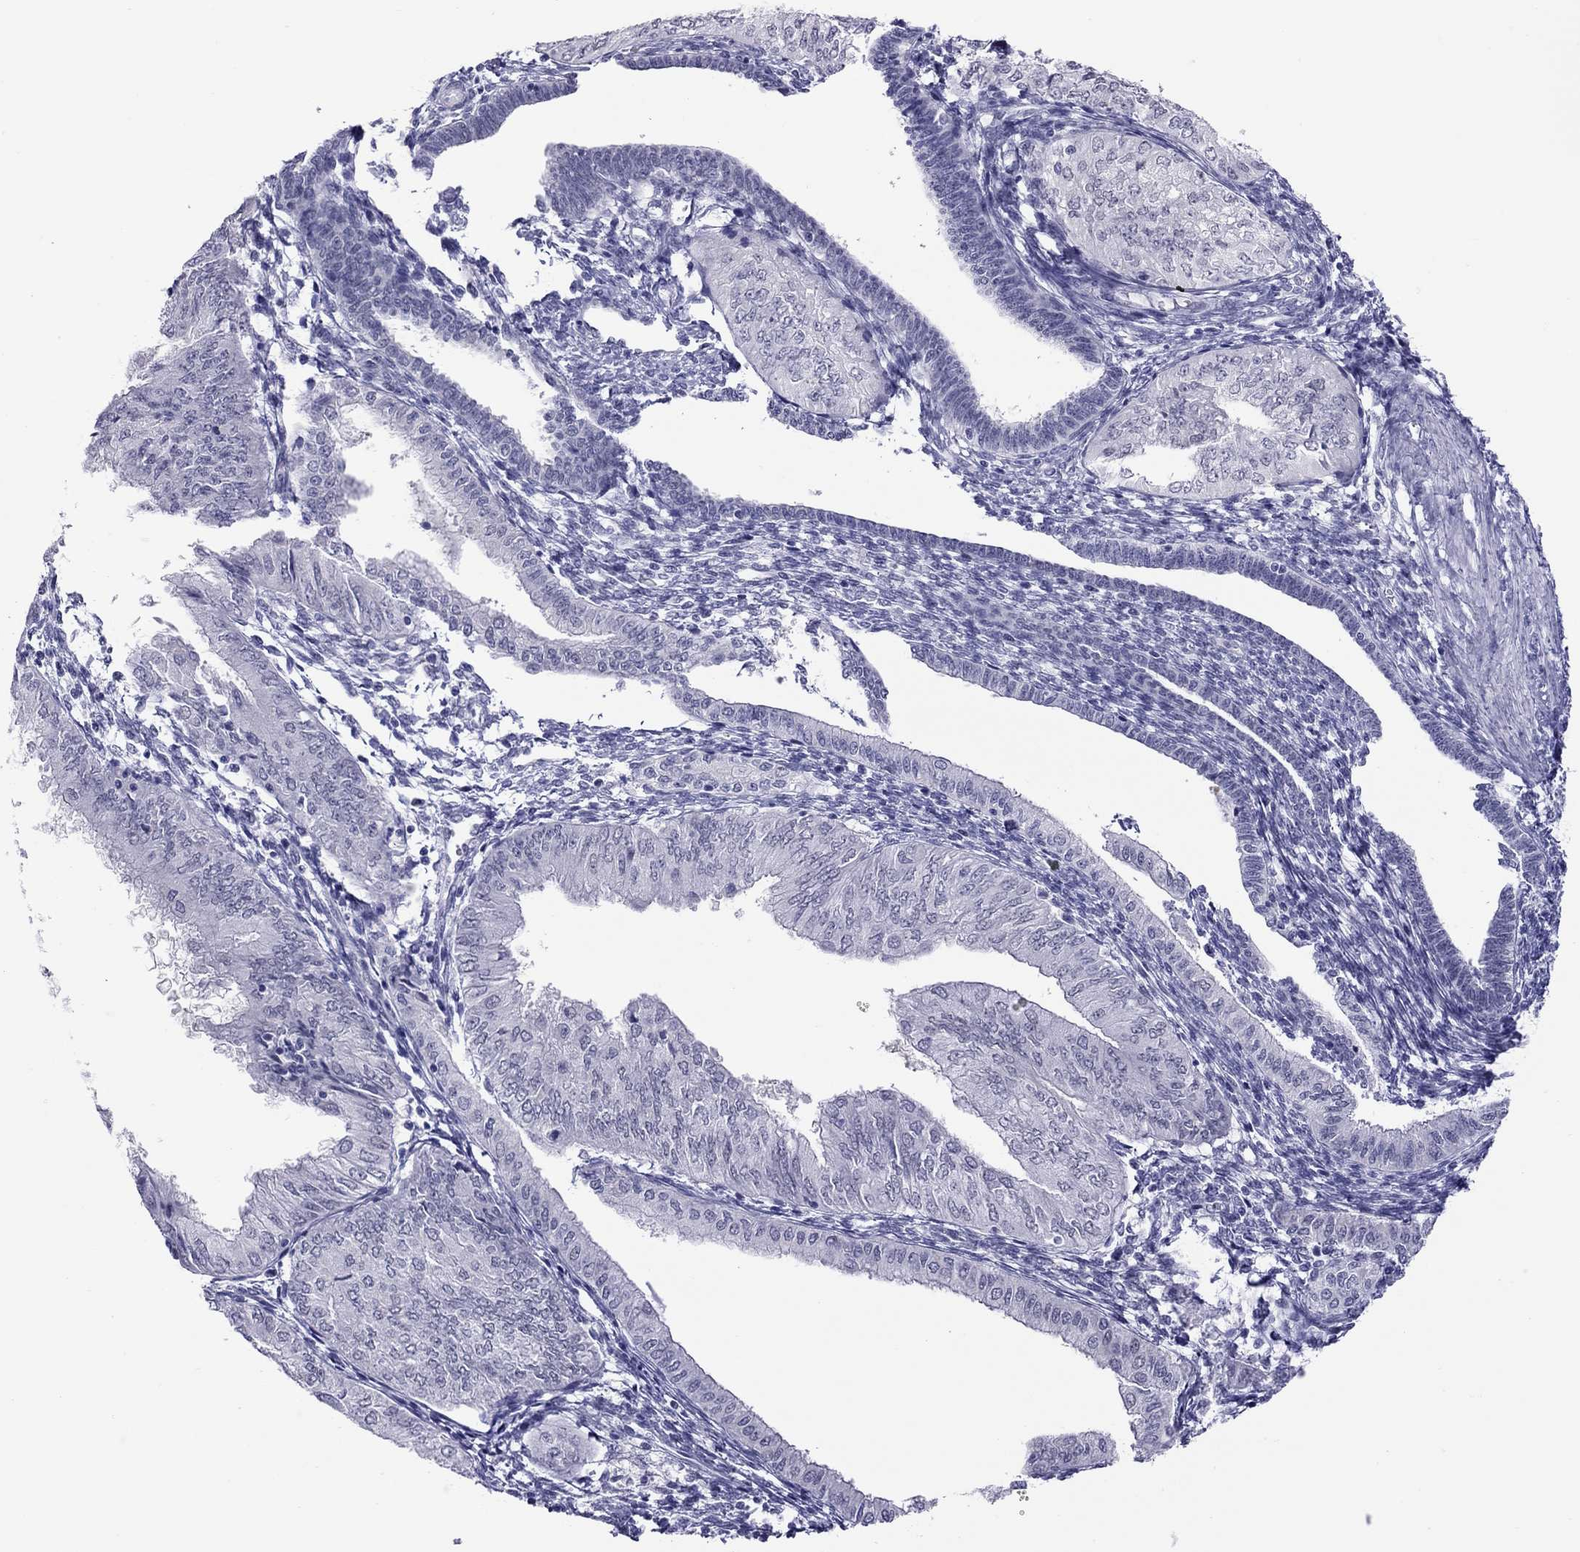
{"staining": {"intensity": "negative", "quantity": "none", "location": "none"}, "tissue": "endometrial cancer", "cell_type": "Tumor cells", "image_type": "cancer", "snomed": [{"axis": "morphology", "description": "Adenocarcinoma, NOS"}, {"axis": "topography", "description": "Endometrium"}], "caption": "Immunohistochemistry (IHC) histopathology image of endometrial cancer (adenocarcinoma) stained for a protein (brown), which demonstrates no positivity in tumor cells.", "gene": "CHRNB3", "patient": {"sex": "female", "age": 53}}